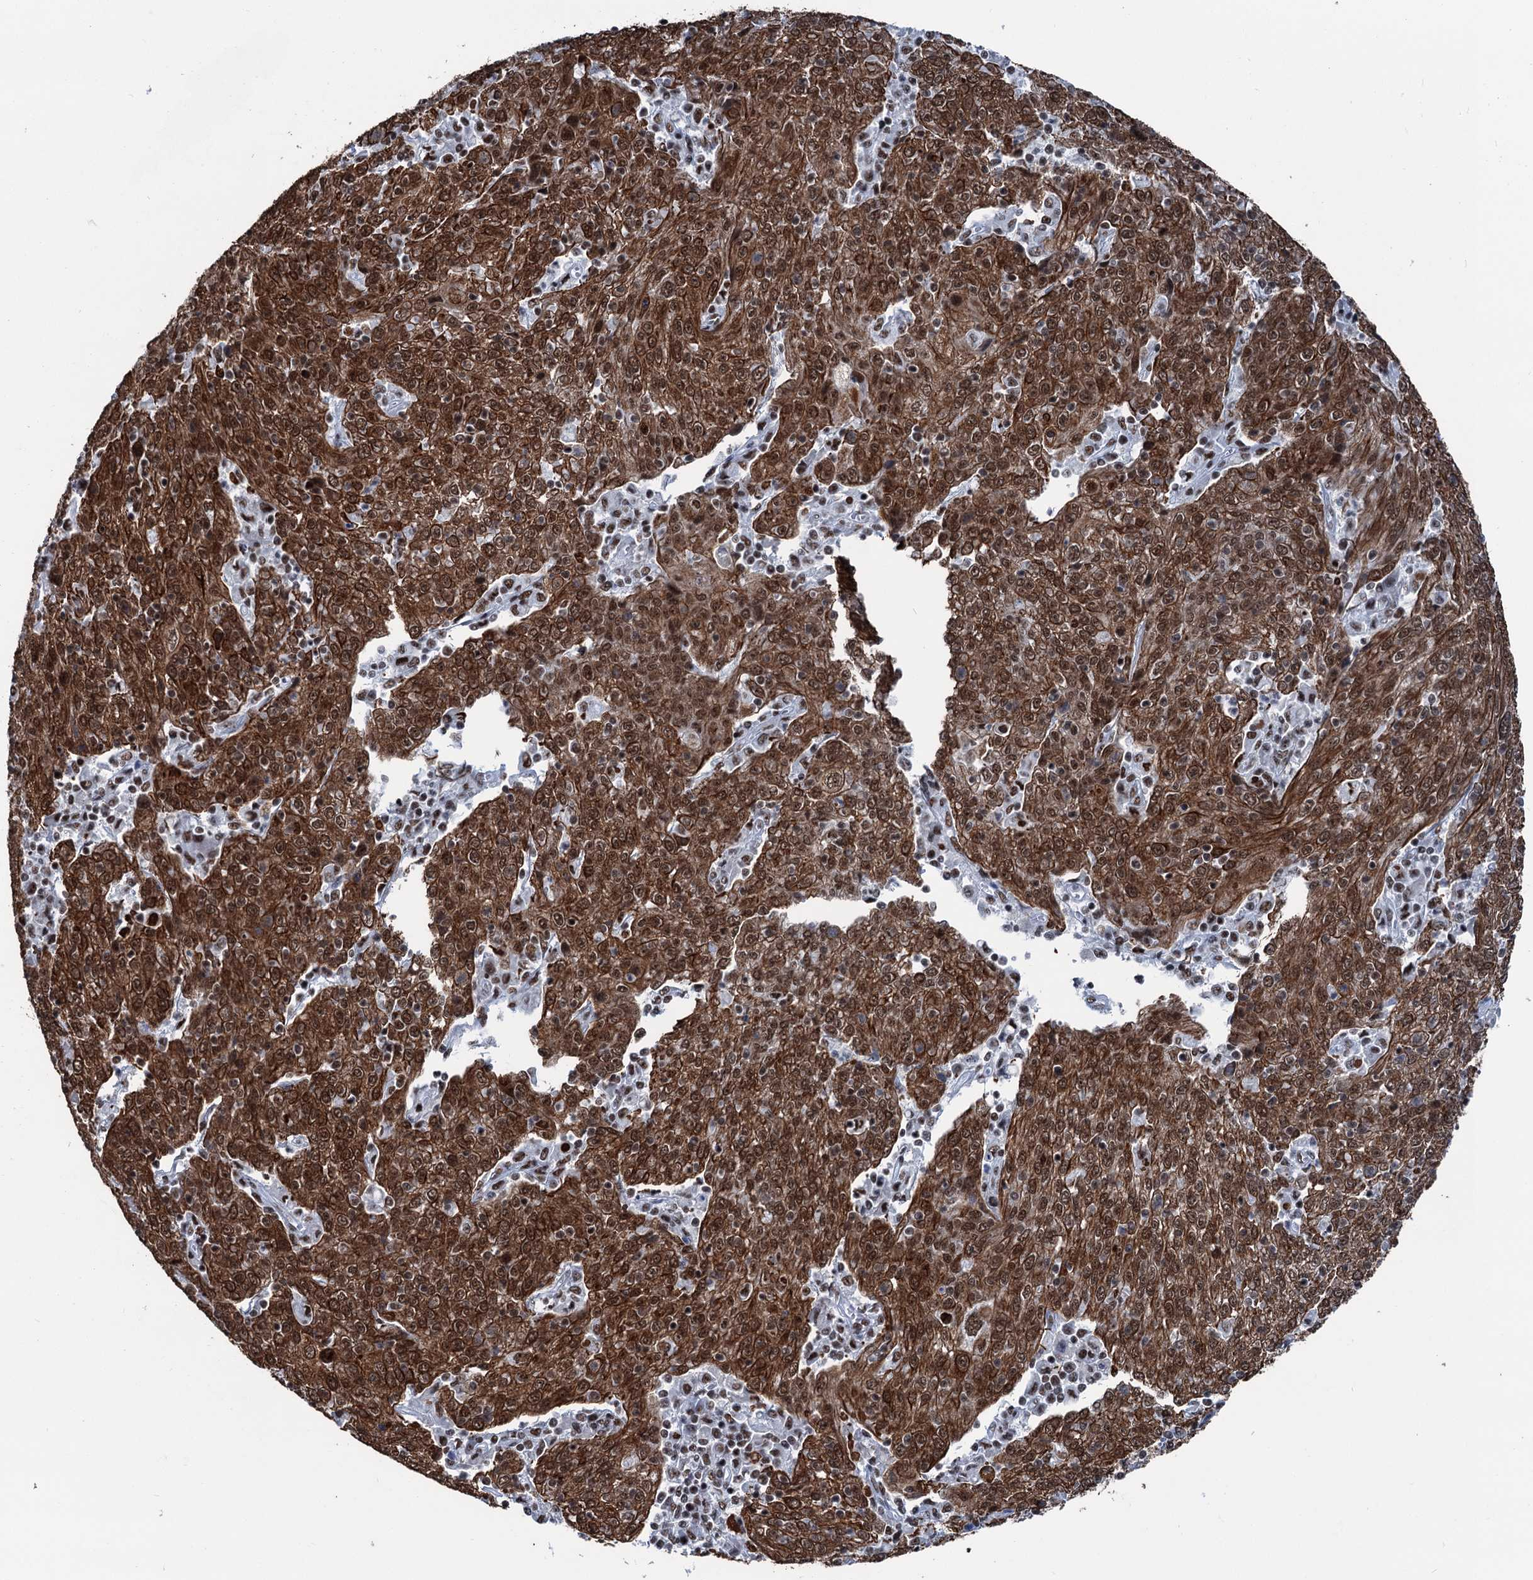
{"staining": {"intensity": "strong", "quantity": ">75%", "location": "cytoplasmic/membranous,nuclear"}, "tissue": "cervical cancer", "cell_type": "Tumor cells", "image_type": "cancer", "snomed": [{"axis": "morphology", "description": "Squamous cell carcinoma, NOS"}, {"axis": "topography", "description": "Cervix"}], "caption": "A high amount of strong cytoplasmic/membranous and nuclear expression is seen in about >75% of tumor cells in squamous cell carcinoma (cervical) tissue. (IHC, brightfield microscopy, high magnification).", "gene": "DDX23", "patient": {"sex": "female", "age": 67}}